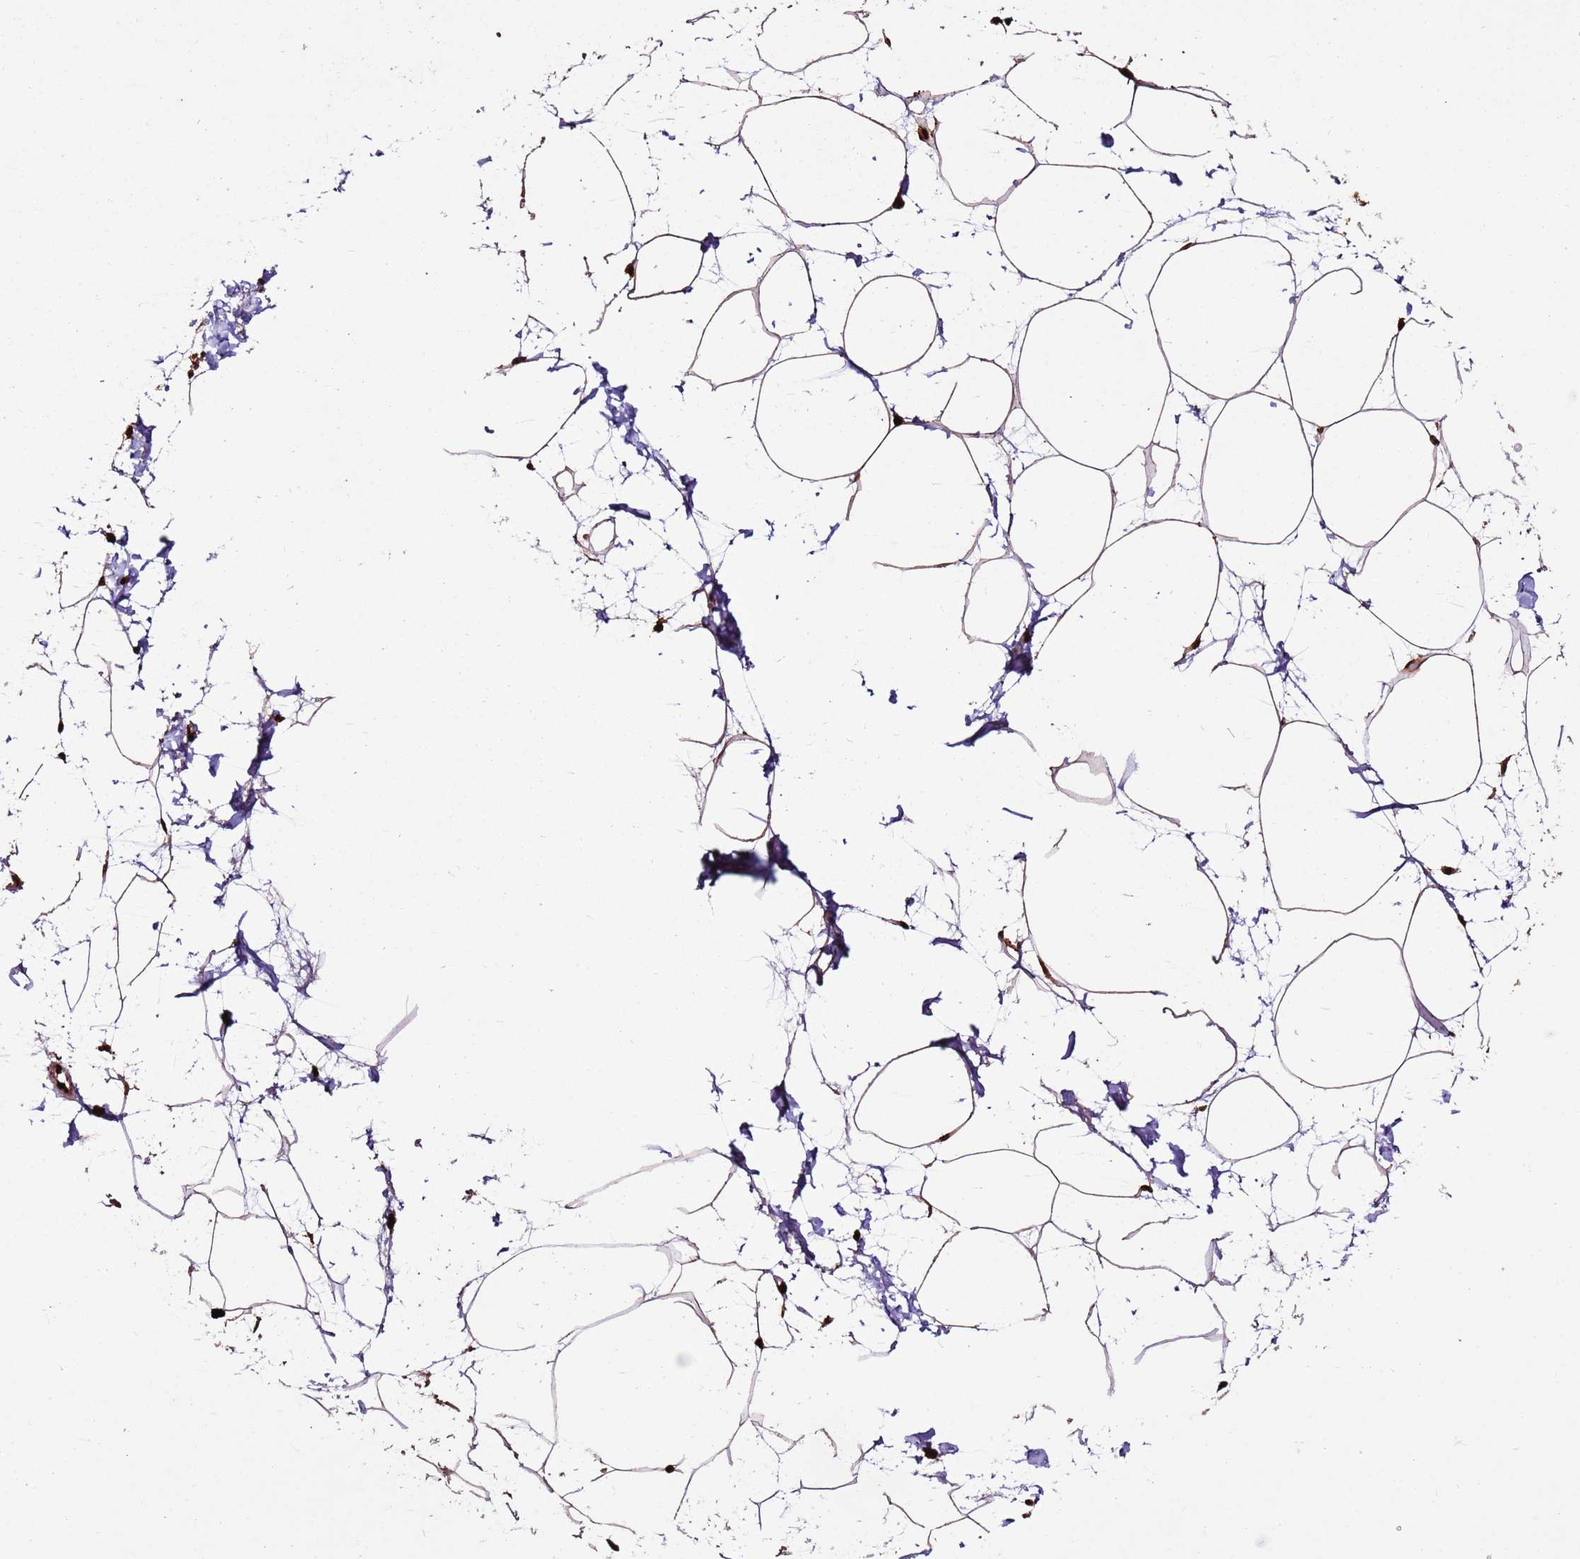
{"staining": {"intensity": "strong", "quantity": ">75%", "location": "nuclear"}, "tissue": "adipose tissue", "cell_type": "Adipocytes", "image_type": "normal", "snomed": [{"axis": "morphology", "description": "Normal tissue, NOS"}, {"axis": "topography", "description": "Adipose tissue"}], "caption": "Immunohistochemistry micrograph of unremarkable human adipose tissue stained for a protein (brown), which demonstrates high levels of strong nuclear expression in approximately >75% of adipocytes.", "gene": "HNRNPAB", "patient": {"sex": "female", "age": 37}}